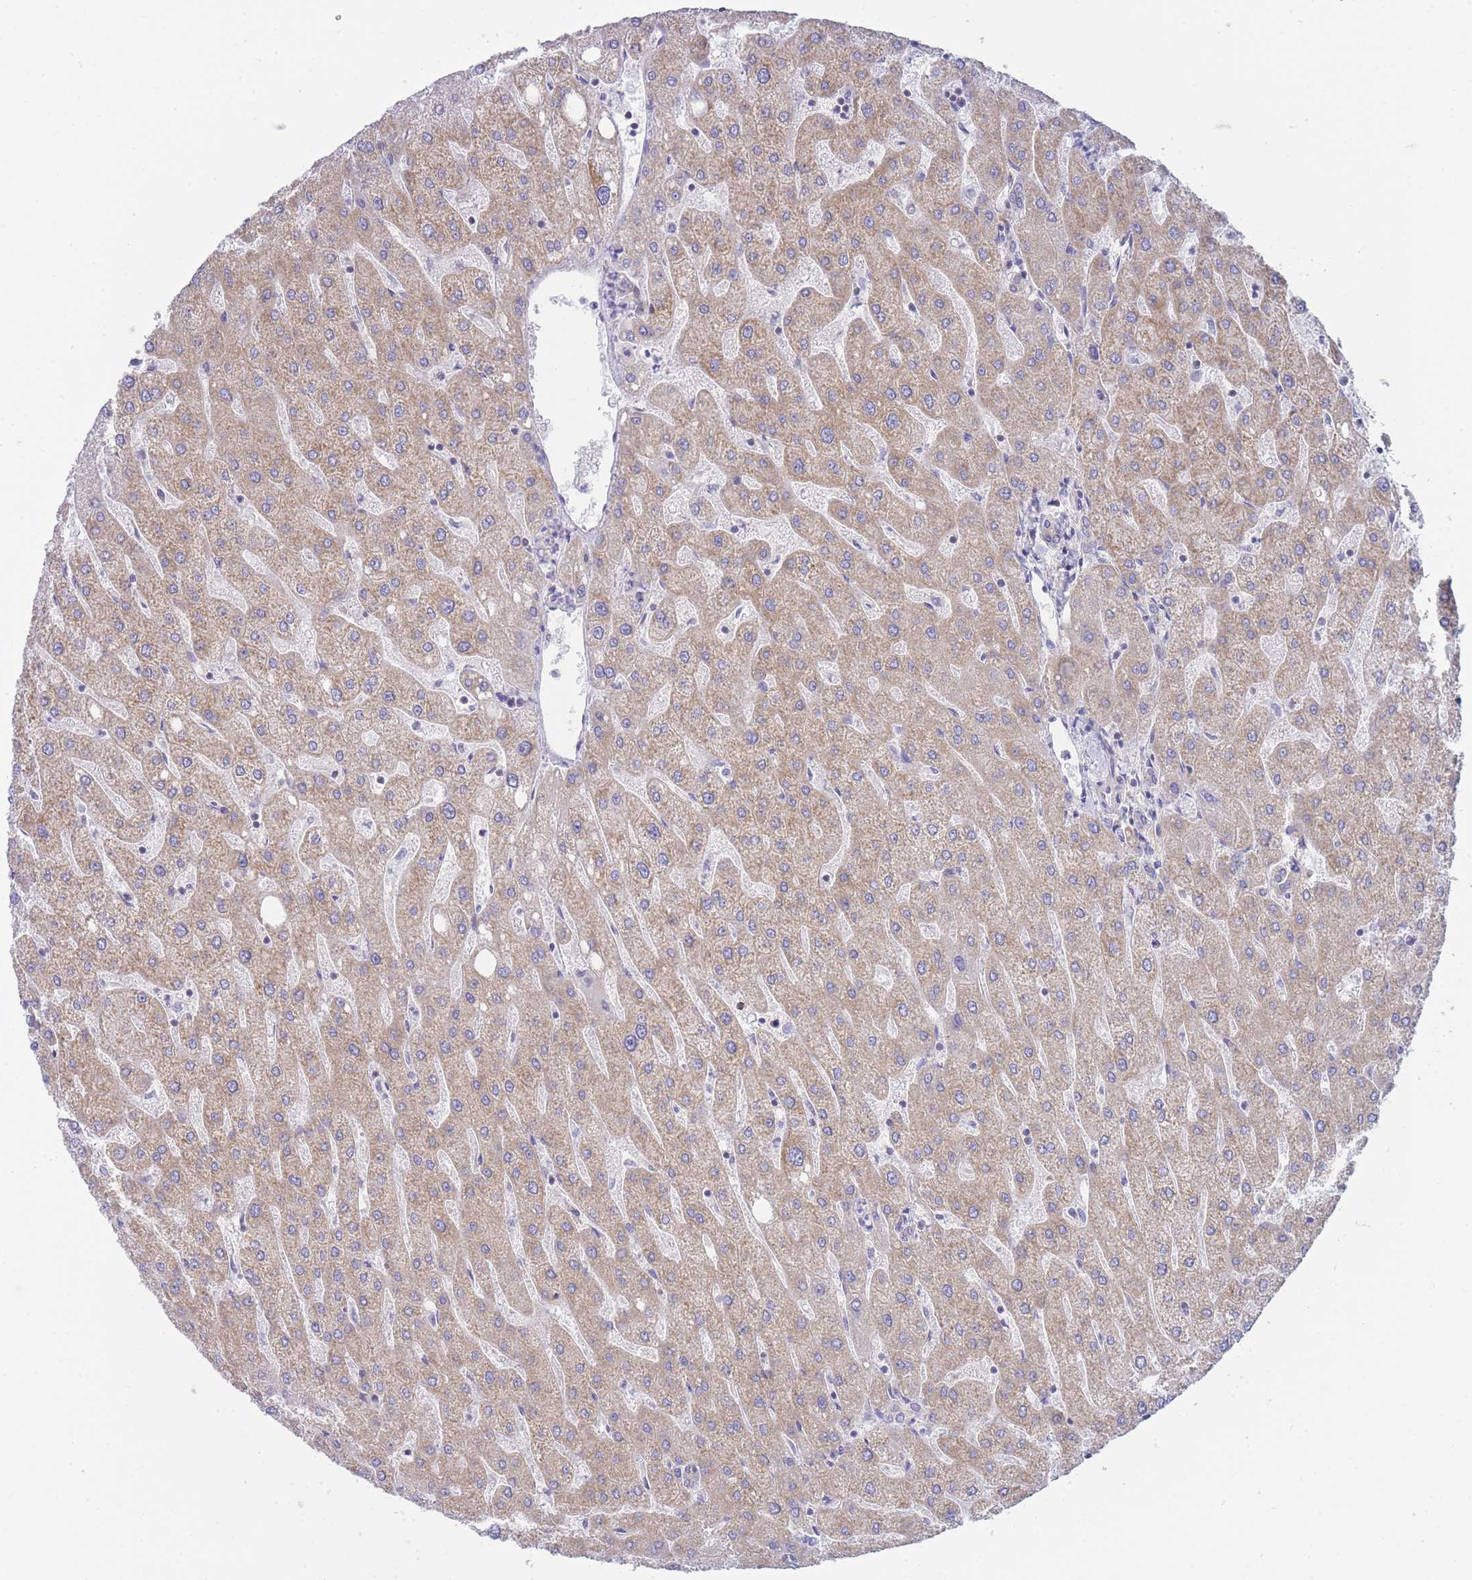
{"staining": {"intensity": "weak", "quantity": "25%-75%", "location": "cytoplasmic/membranous"}, "tissue": "liver", "cell_type": "Cholangiocytes", "image_type": "normal", "snomed": [{"axis": "morphology", "description": "Normal tissue, NOS"}, {"axis": "topography", "description": "Liver"}], "caption": "A brown stain highlights weak cytoplasmic/membranous staining of a protein in cholangiocytes of normal liver. The protein of interest is stained brown, and the nuclei are stained in blue (DAB IHC with brightfield microscopy, high magnification).", "gene": "SH2B2", "patient": {"sex": "male", "age": 67}}